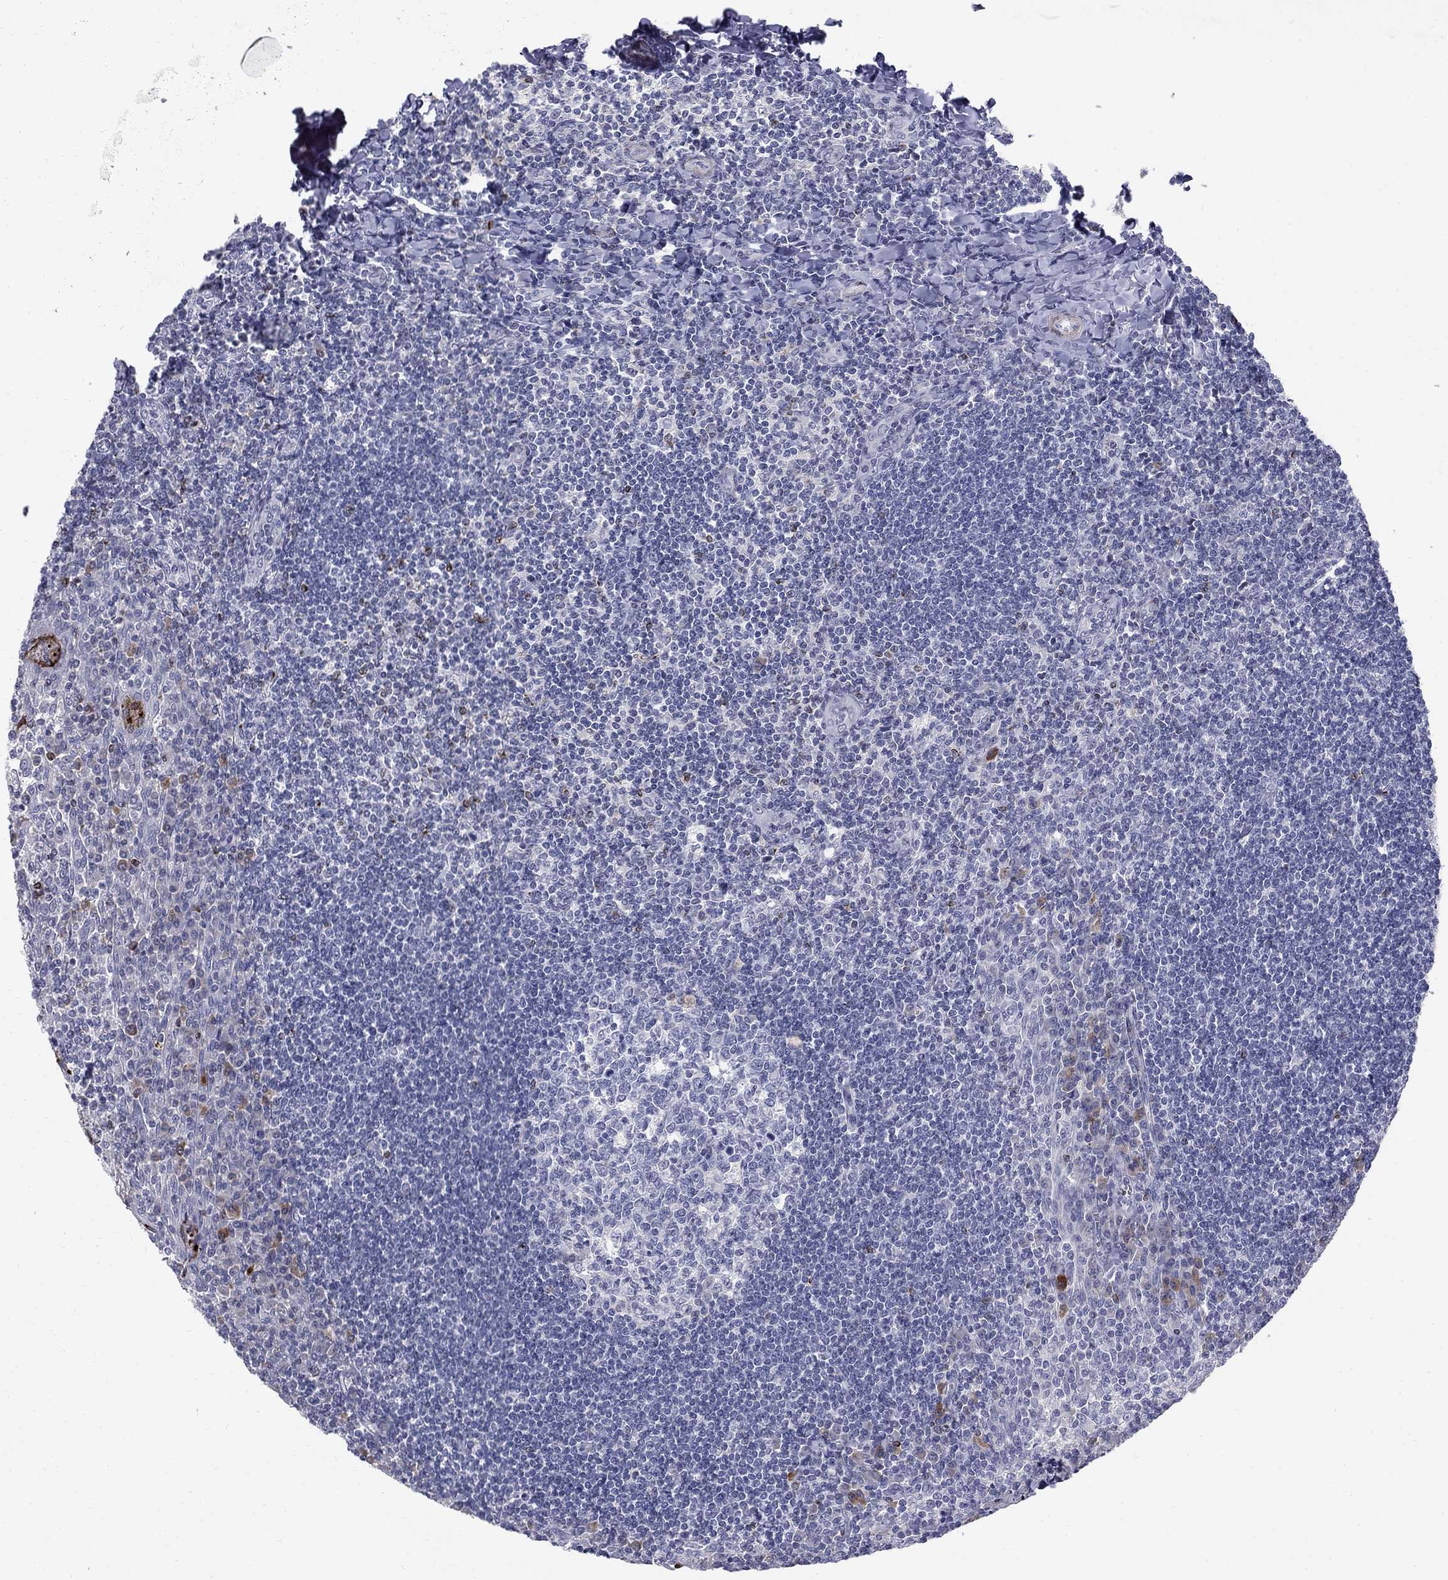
{"staining": {"intensity": "weak", "quantity": "<25%", "location": "cytoplasmic/membranous"}, "tissue": "tonsil", "cell_type": "Germinal center cells", "image_type": "normal", "snomed": [{"axis": "morphology", "description": "Normal tissue, NOS"}, {"axis": "topography", "description": "Tonsil"}], "caption": "DAB immunohistochemical staining of normal tonsil demonstrates no significant staining in germinal center cells.", "gene": "NTRK2", "patient": {"sex": "female", "age": 12}}